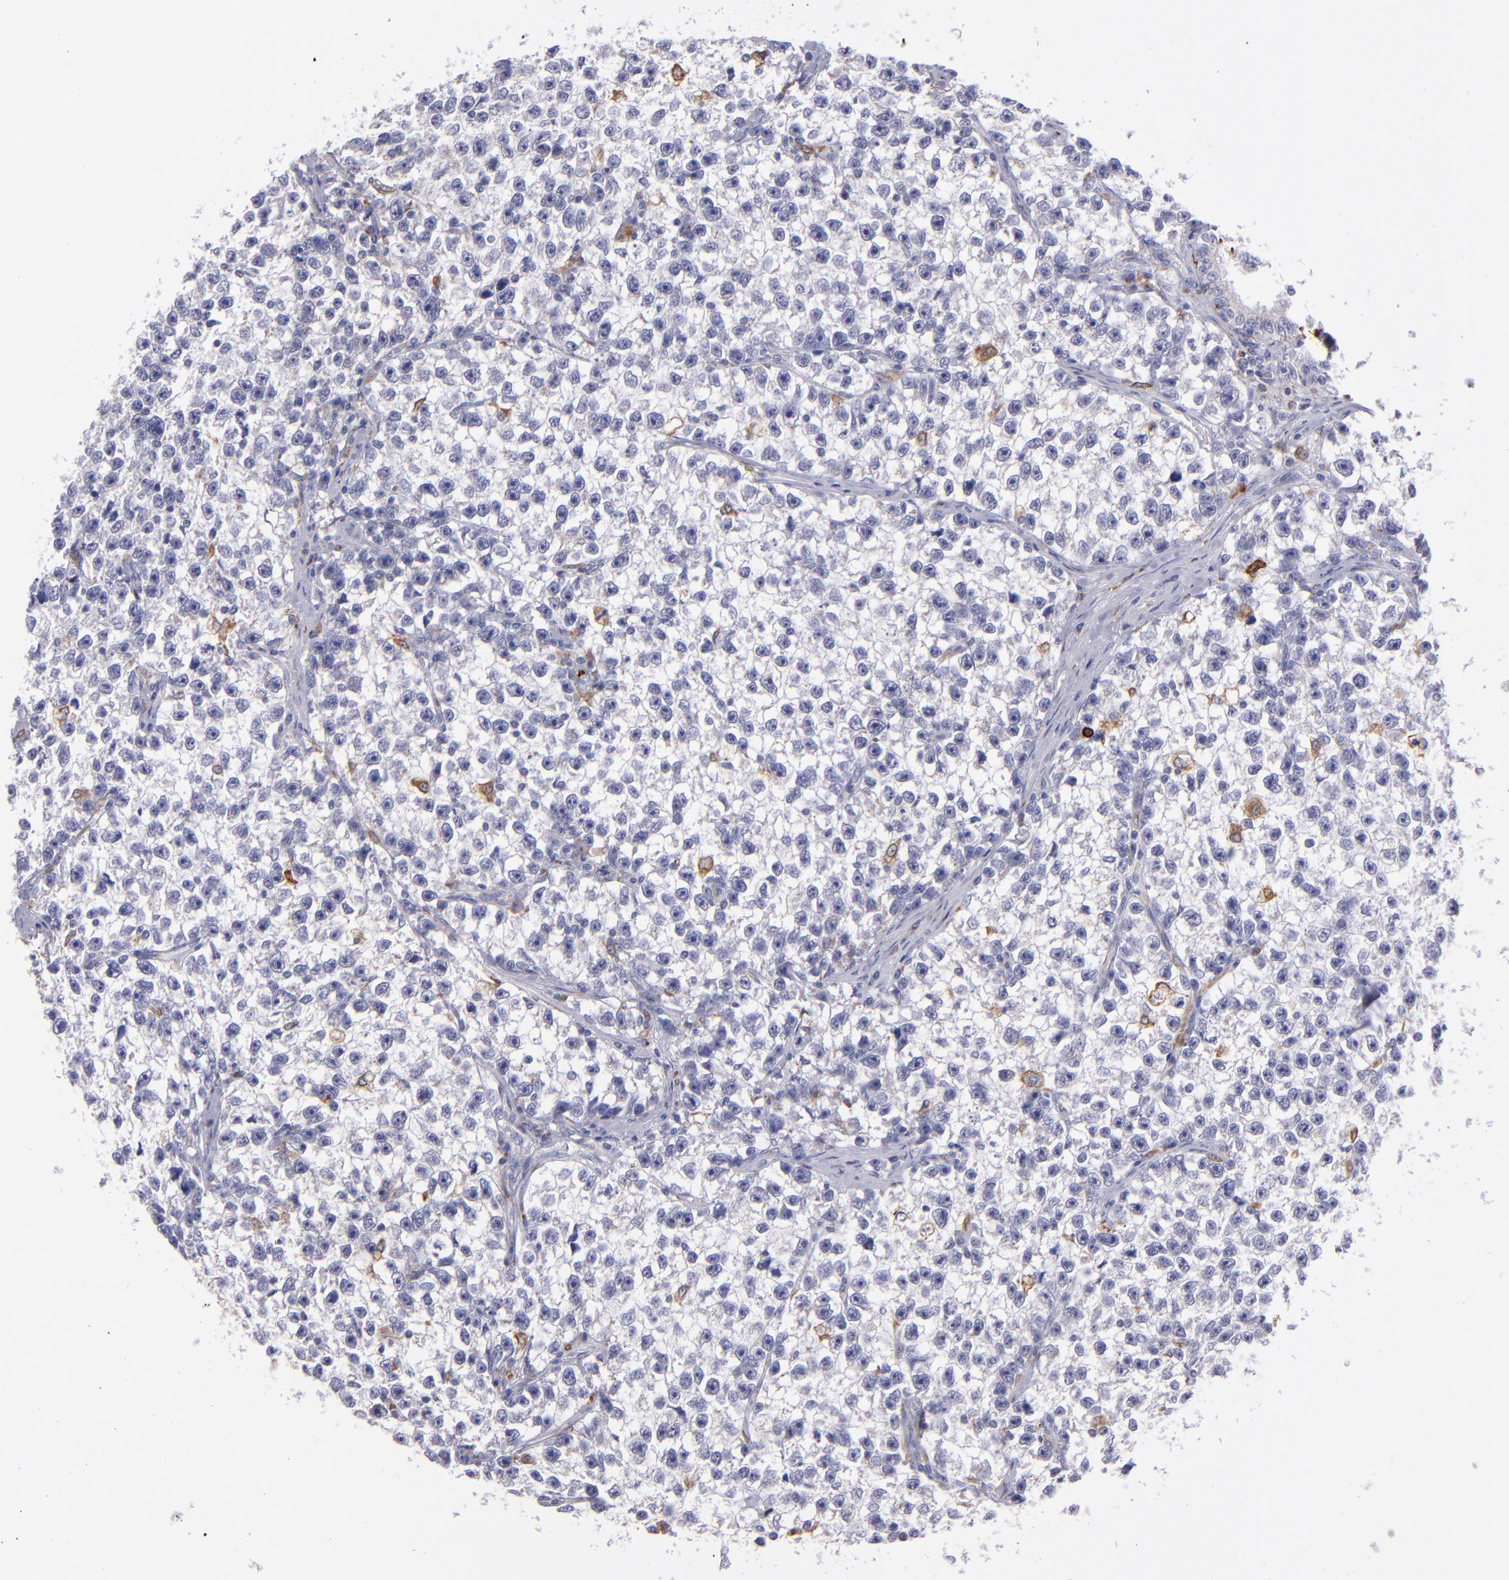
{"staining": {"intensity": "moderate", "quantity": "<25%", "location": "cytoplasmic/membranous"}, "tissue": "testis cancer", "cell_type": "Tumor cells", "image_type": "cancer", "snomed": [{"axis": "morphology", "description": "Seminoma, NOS"}, {"axis": "morphology", "description": "Carcinoma, Embryonal, NOS"}, {"axis": "topography", "description": "Testis"}], "caption": "Moderate cytoplasmic/membranous staining for a protein is present in about <25% of tumor cells of embryonal carcinoma (testis) using immunohistochemistry.", "gene": "PTGS1", "patient": {"sex": "male", "age": 30}}